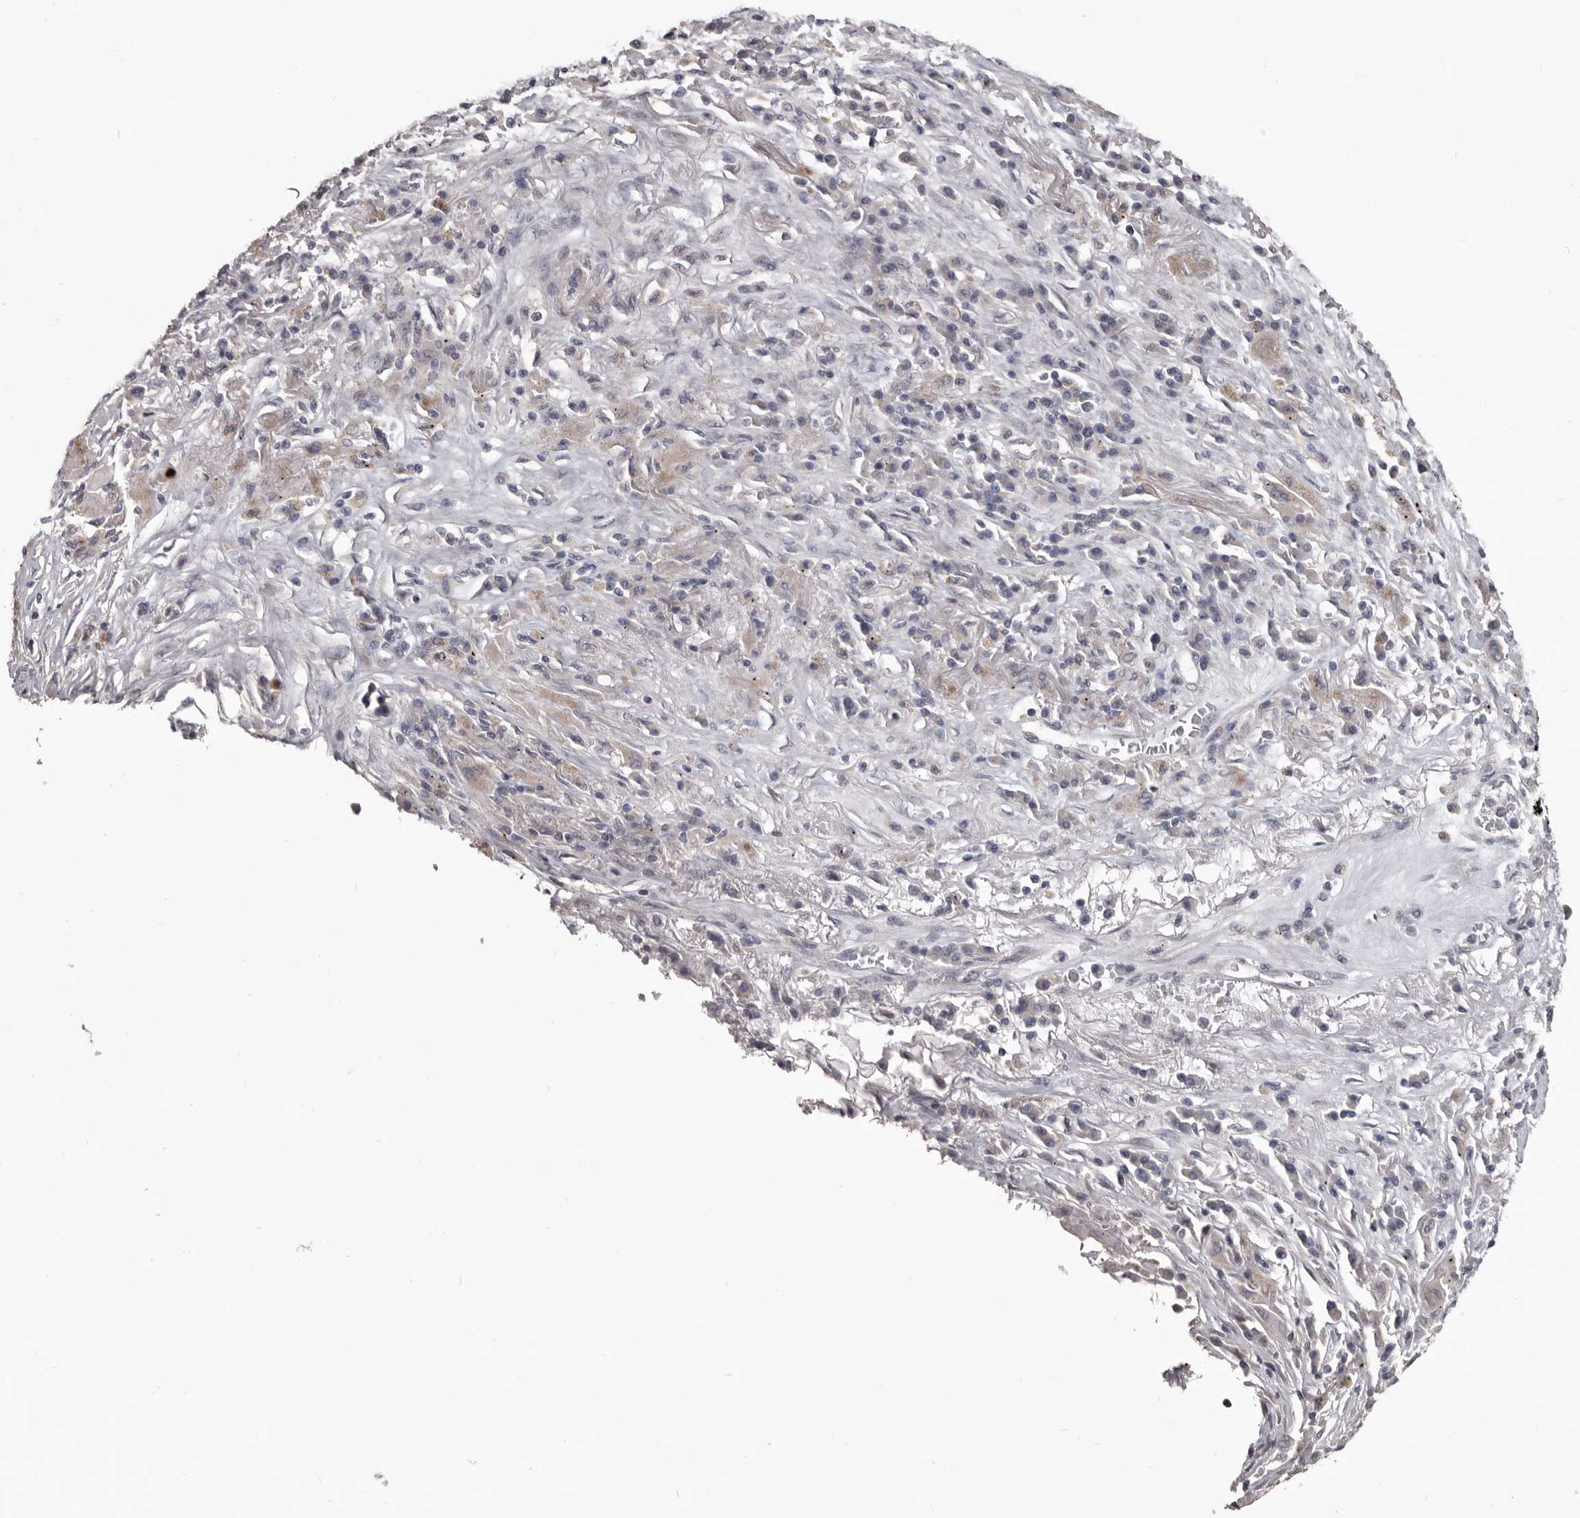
{"staining": {"intensity": "weak", "quantity": "<25%", "location": "cytoplasmic/membranous"}, "tissue": "lung cancer", "cell_type": "Tumor cells", "image_type": "cancer", "snomed": [{"axis": "morphology", "description": "Squamous cell carcinoma, NOS"}, {"axis": "topography", "description": "Lung"}], "caption": "Tumor cells are negative for protein expression in human lung cancer (squamous cell carcinoma). The staining was performed using DAB (3,3'-diaminobenzidine) to visualize the protein expression in brown, while the nuclei were stained in blue with hematoxylin (Magnification: 20x).", "gene": "LPAR6", "patient": {"sex": "male", "age": 61}}